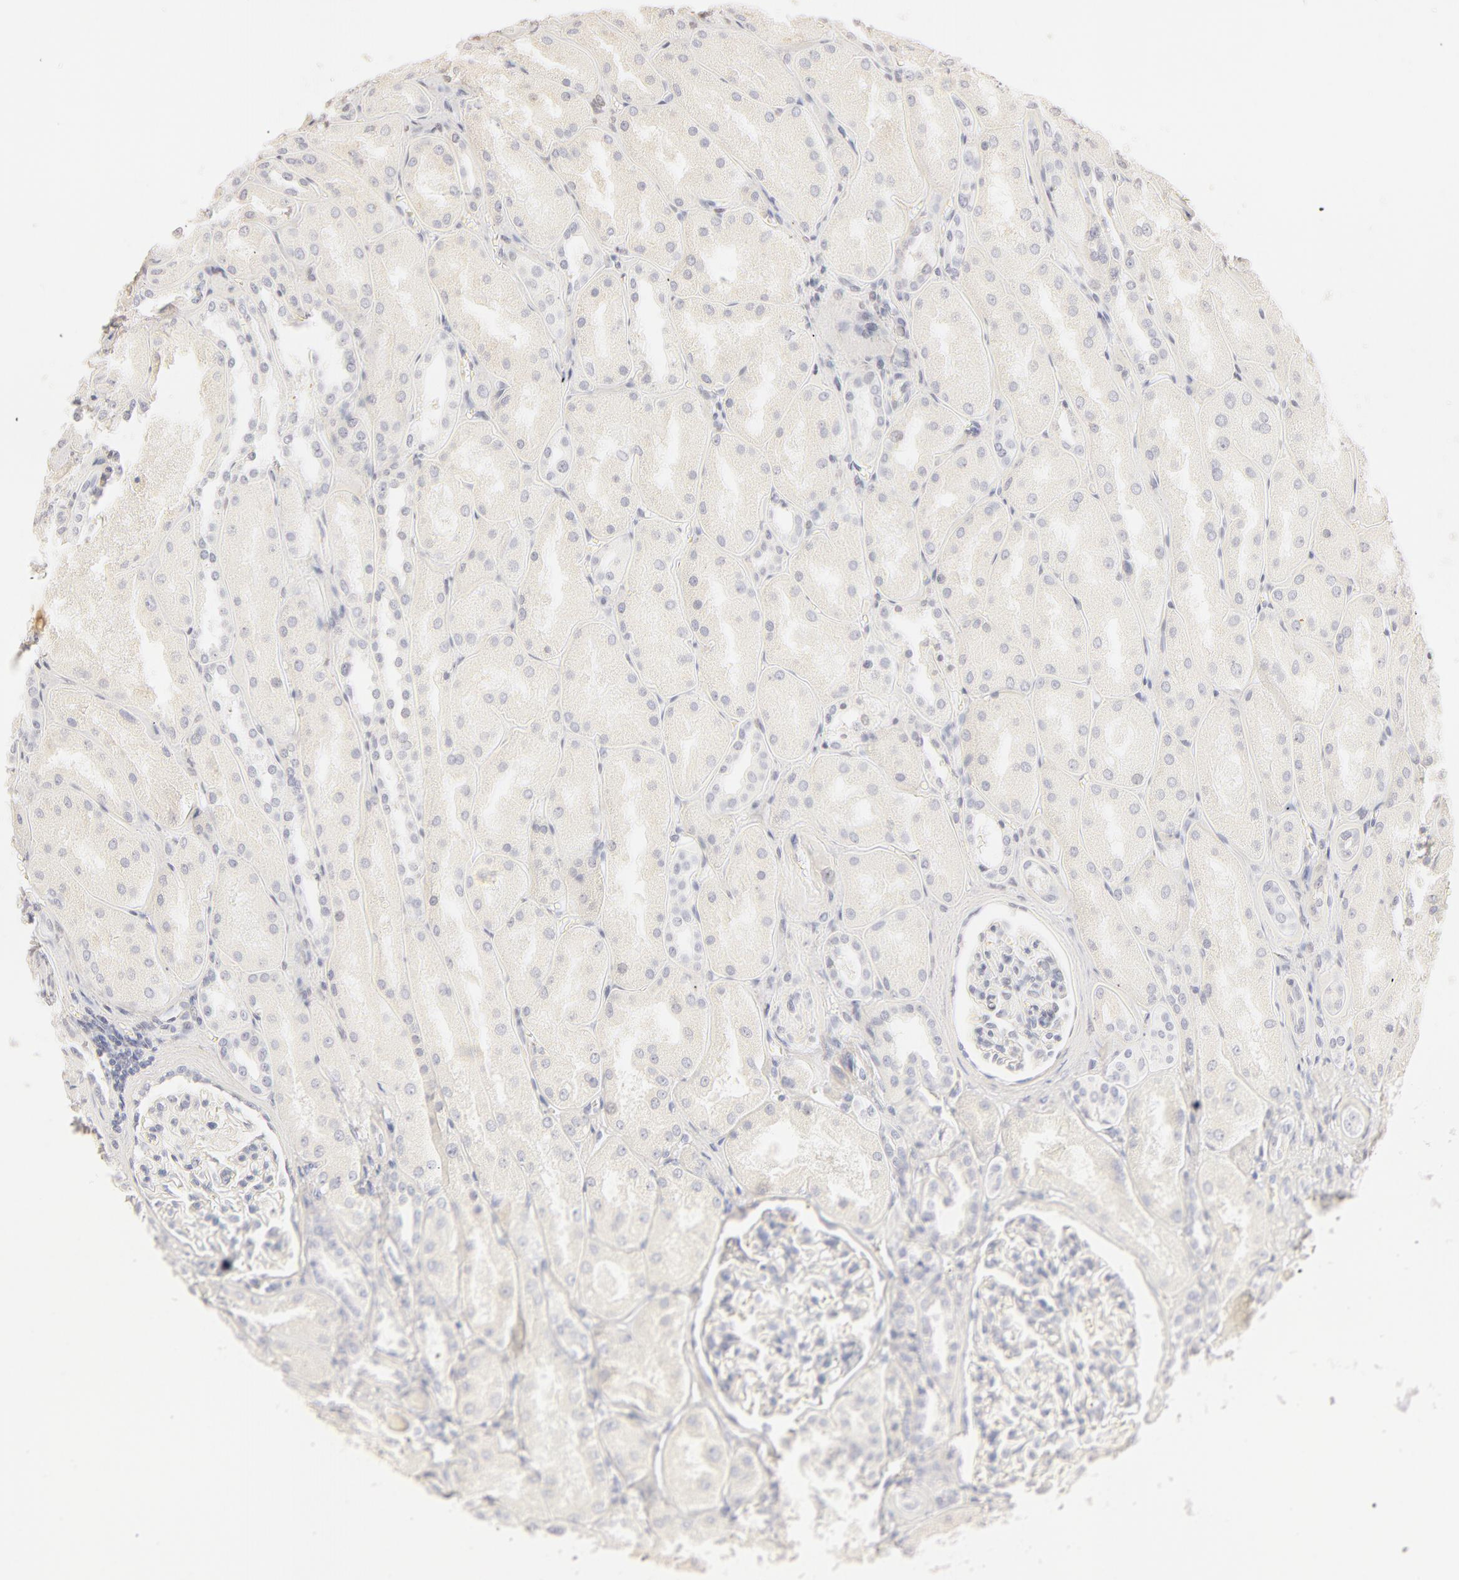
{"staining": {"intensity": "negative", "quantity": "none", "location": "none"}, "tissue": "kidney", "cell_type": "Cells in glomeruli", "image_type": "normal", "snomed": [{"axis": "morphology", "description": "Normal tissue, NOS"}, {"axis": "topography", "description": "Kidney"}], "caption": "High magnification brightfield microscopy of unremarkable kidney stained with DAB (3,3'-diaminobenzidine) (brown) and counterstained with hematoxylin (blue): cells in glomeruli show no significant staining.", "gene": "LGALS7B", "patient": {"sex": "male", "age": 61}}